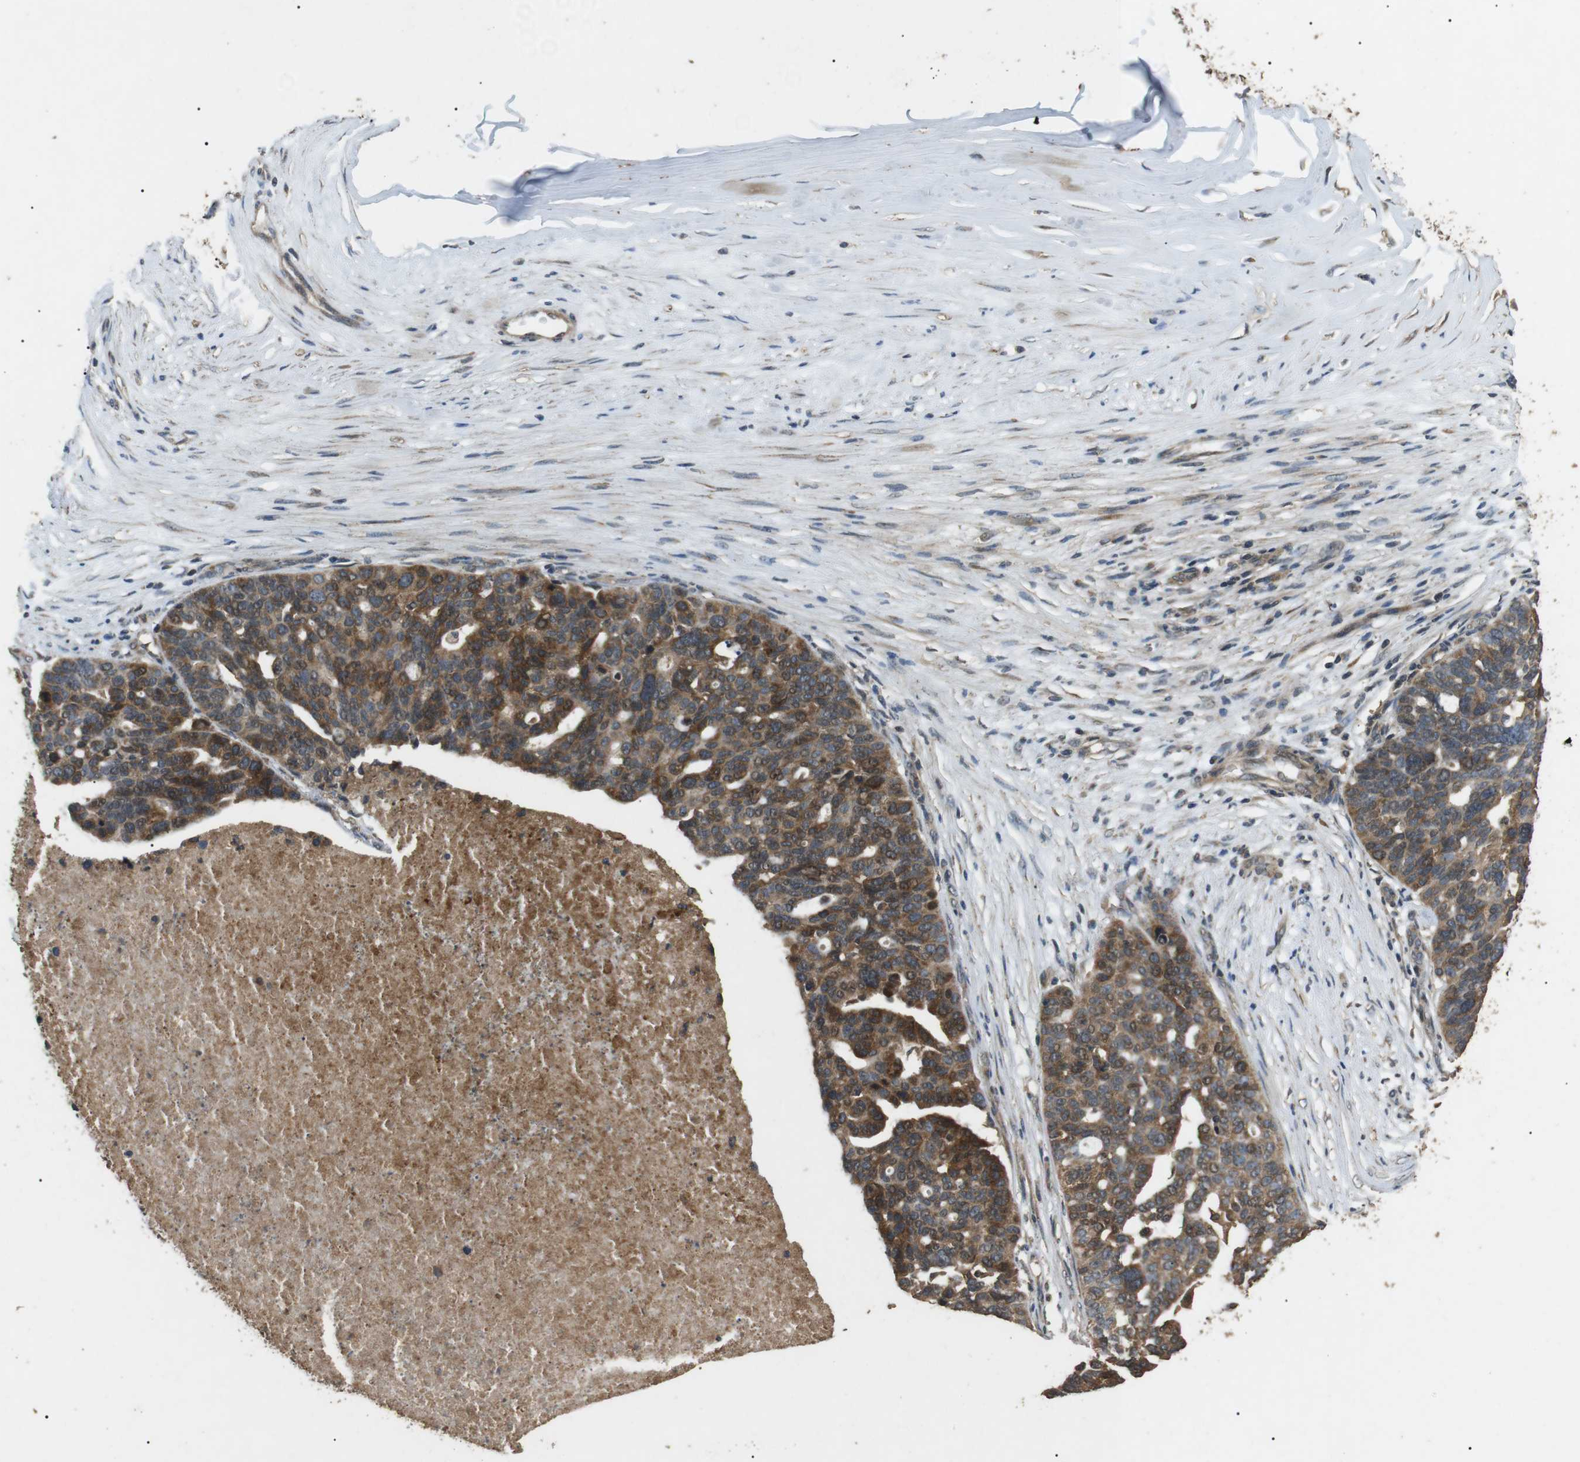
{"staining": {"intensity": "moderate", "quantity": ">75%", "location": "cytoplasmic/membranous,nuclear"}, "tissue": "ovarian cancer", "cell_type": "Tumor cells", "image_type": "cancer", "snomed": [{"axis": "morphology", "description": "Cystadenocarcinoma, serous, NOS"}, {"axis": "topography", "description": "Ovary"}], "caption": "Tumor cells display medium levels of moderate cytoplasmic/membranous and nuclear expression in approximately >75% of cells in human ovarian serous cystadenocarcinoma. (DAB (3,3'-diaminobenzidine) IHC with brightfield microscopy, high magnification).", "gene": "TBC1D15", "patient": {"sex": "female", "age": 59}}